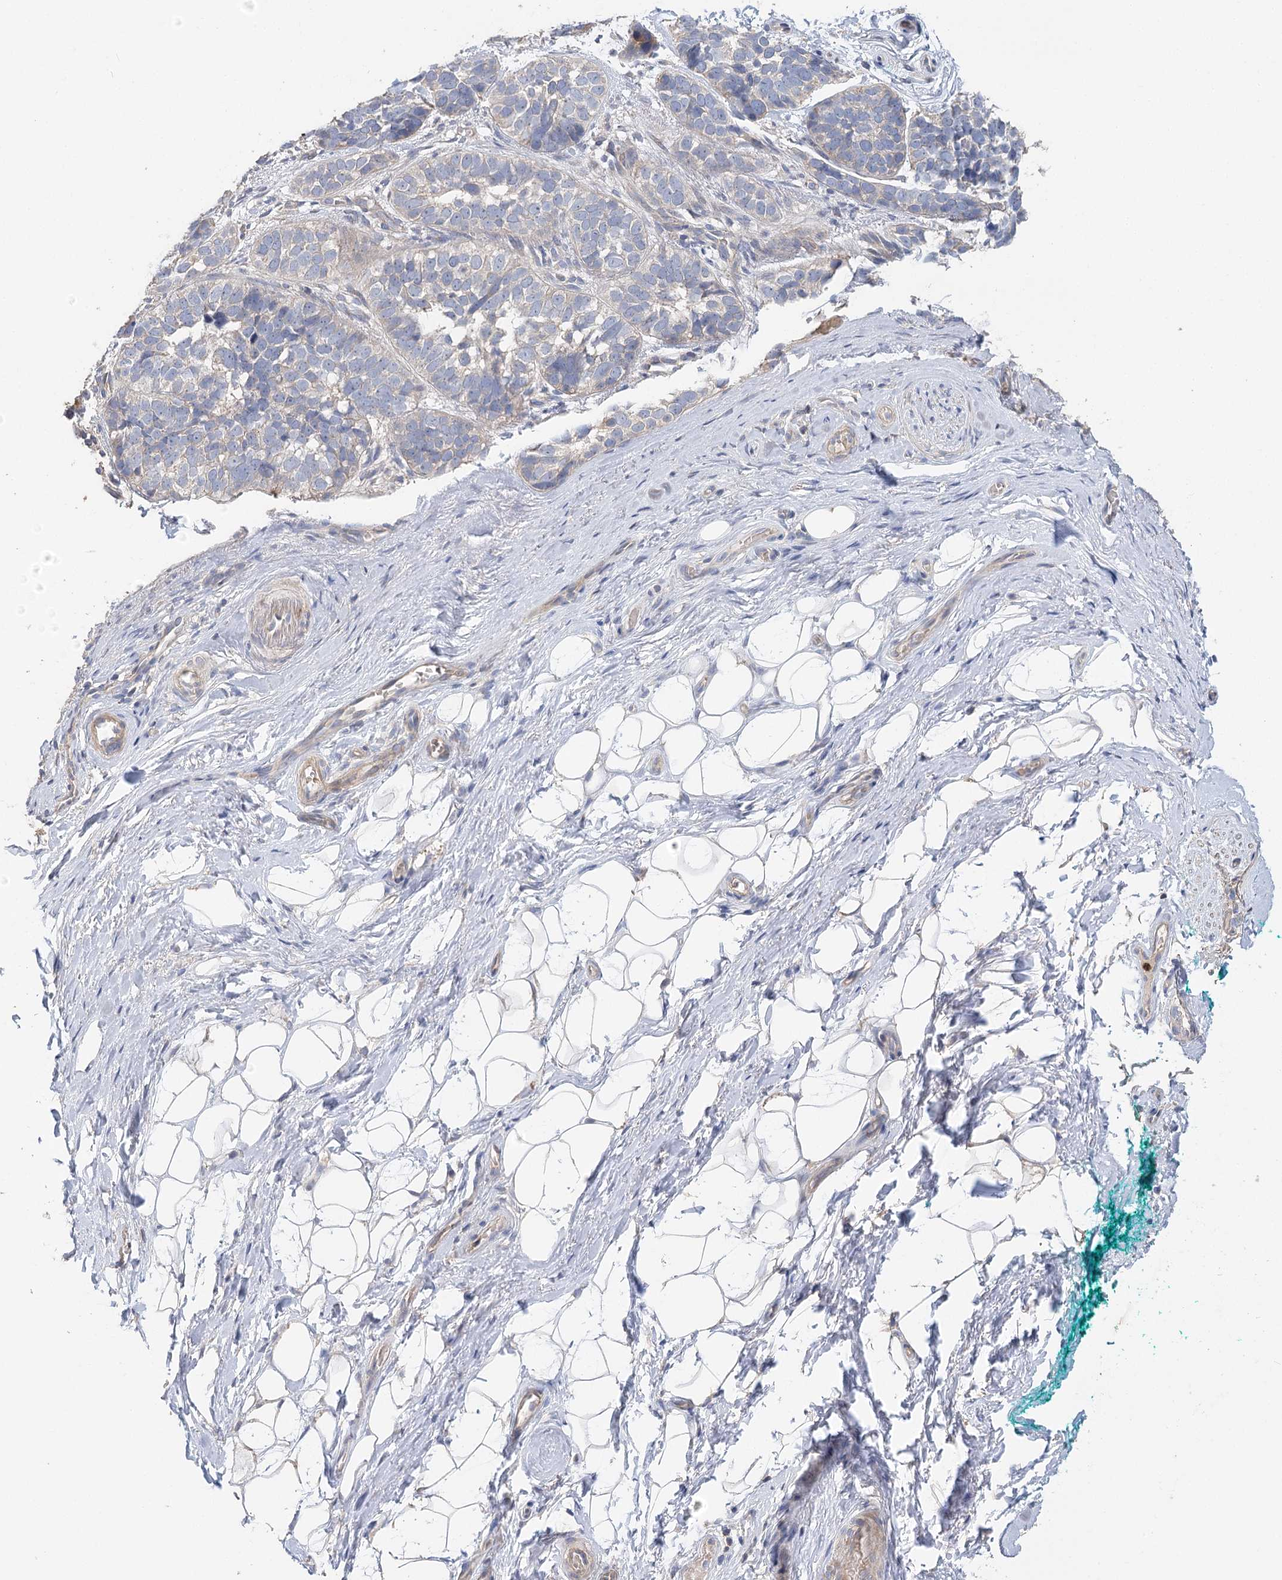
{"staining": {"intensity": "weak", "quantity": "<25%", "location": "cytoplasmic/membranous"}, "tissue": "skin cancer", "cell_type": "Tumor cells", "image_type": "cancer", "snomed": [{"axis": "morphology", "description": "Basal cell carcinoma"}, {"axis": "topography", "description": "Skin"}], "caption": "Immunohistochemical staining of human skin basal cell carcinoma demonstrates no significant positivity in tumor cells. The staining is performed using DAB brown chromogen with nuclei counter-stained in using hematoxylin.", "gene": "EPB41L5", "patient": {"sex": "male", "age": 62}}